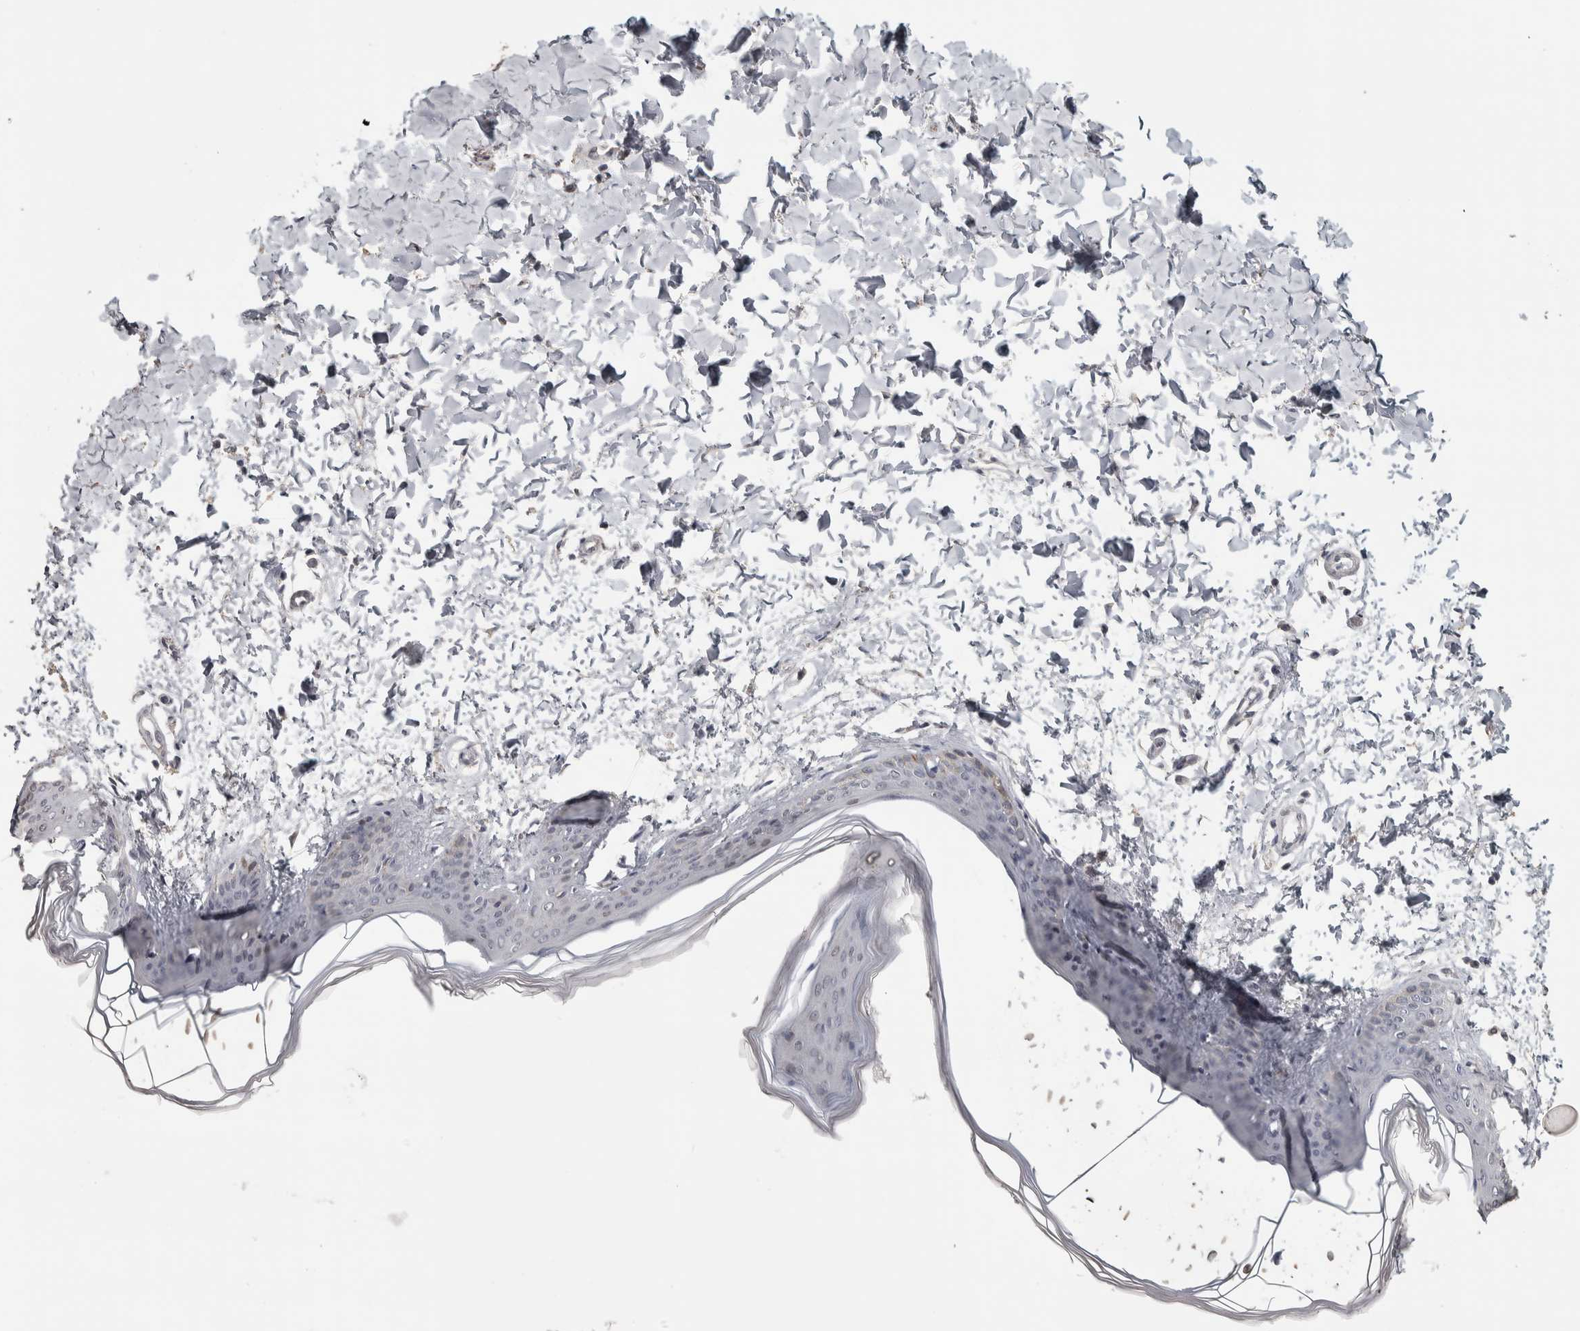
{"staining": {"intensity": "negative", "quantity": "none", "location": "none"}, "tissue": "skin", "cell_type": "Fibroblasts", "image_type": "normal", "snomed": [{"axis": "morphology", "description": "Normal tissue, NOS"}, {"axis": "topography", "description": "Skin"}], "caption": "Benign skin was stained to show a protein in brown. There is no significant expression in fibroblasts.", "gene": "NECAB1", "patient": {"sex": "female", "age": 17}}